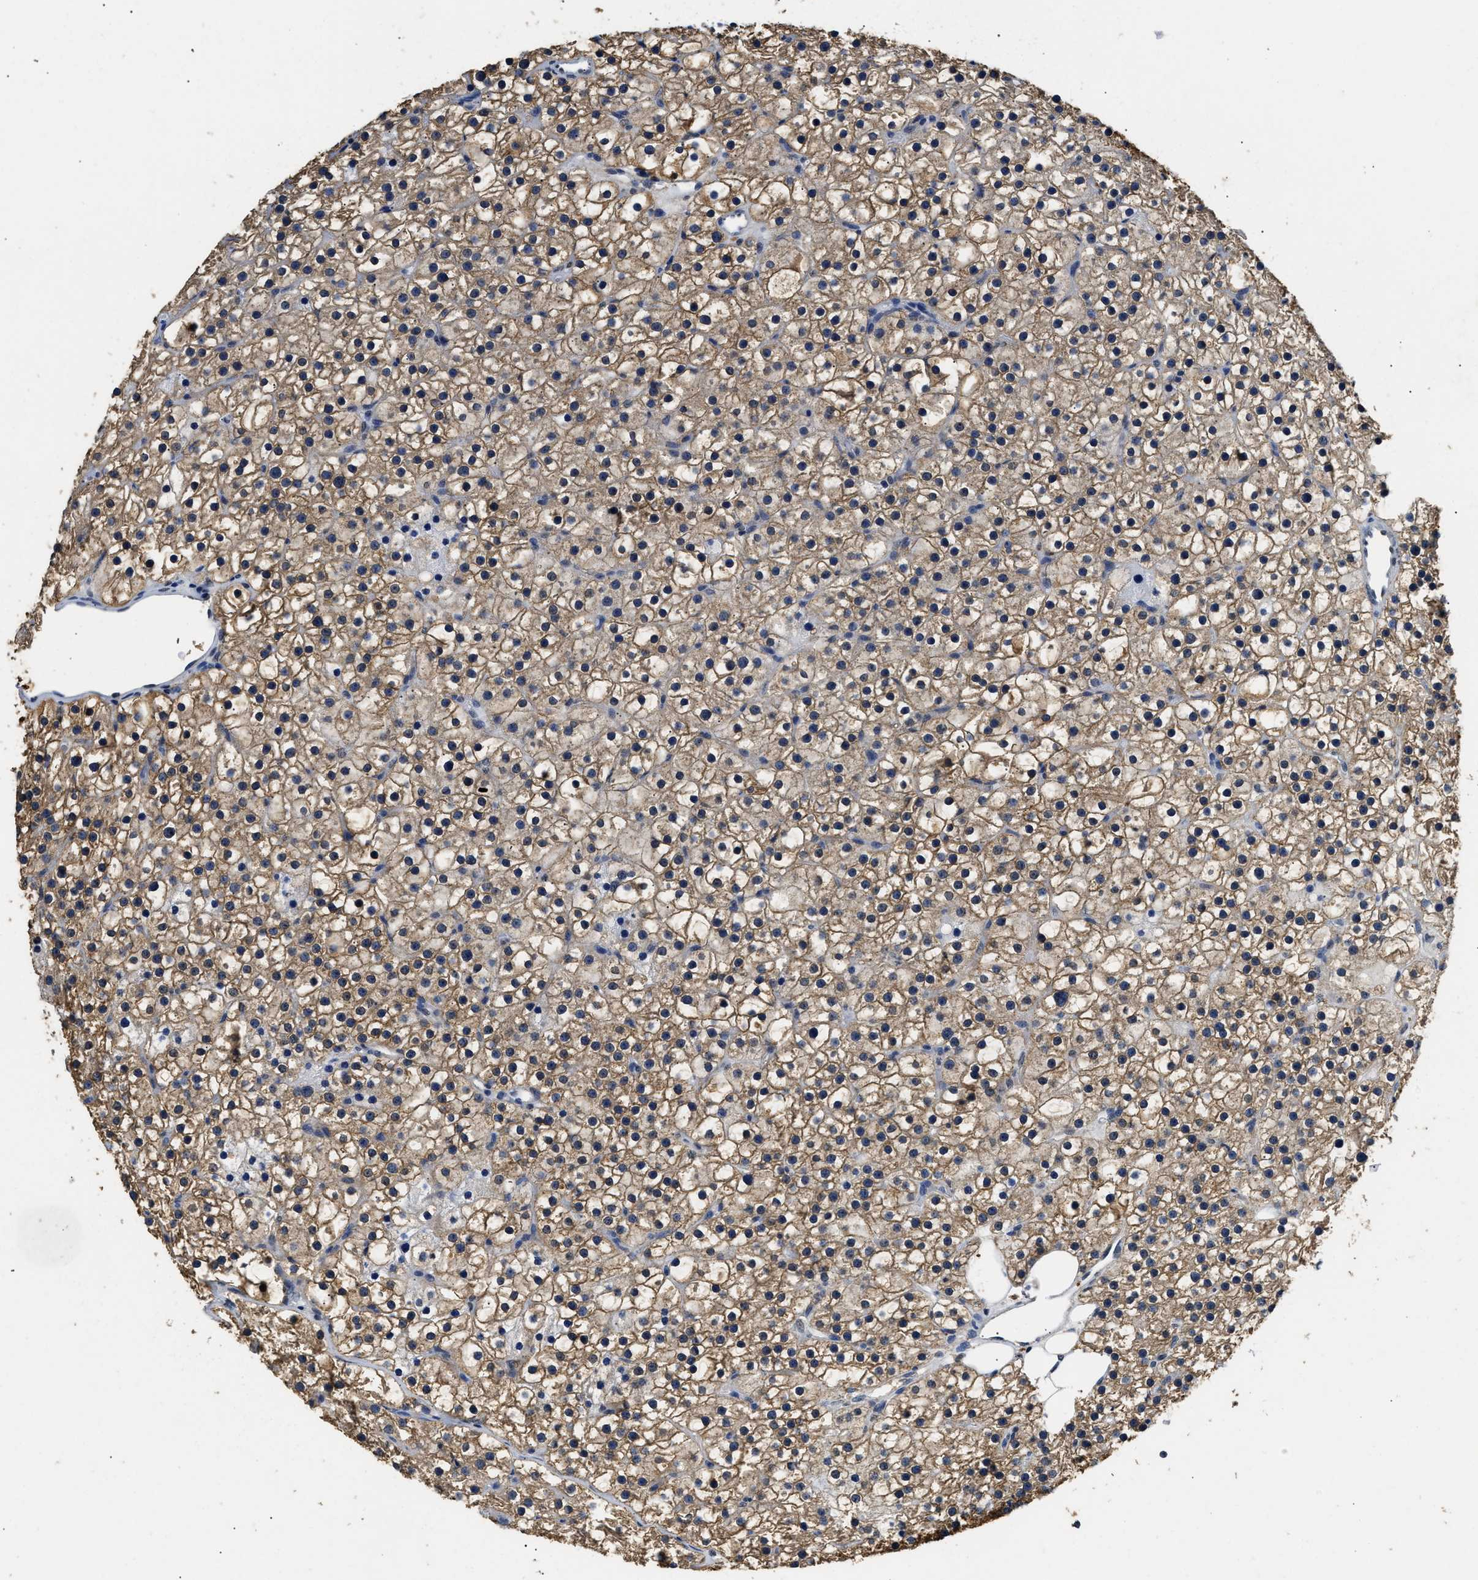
{"staining": {"intensity": "weak", "quantity": ">75%", "location": "cytoplasmic/membranous"}, "tissue": "parathyroid gland", "cell_type": "Glandular cells", "image_type": "normal", "snomed": [{"axis": "morphology", "description": "Normal tissue, NOS"}, {"axis": "morphology", "description": "Adenoma, NOS"}, {"axis": "topography", "description": "Parathyroid gland"}], "caption": "Brown immunohistochemical staining in normal parathyroid gland displays weak cytoplasmic/membranous expression in about >75% of glandular cells.", "gene": "CTNNA1", "patient": {"sex": "female", "age": 70}}